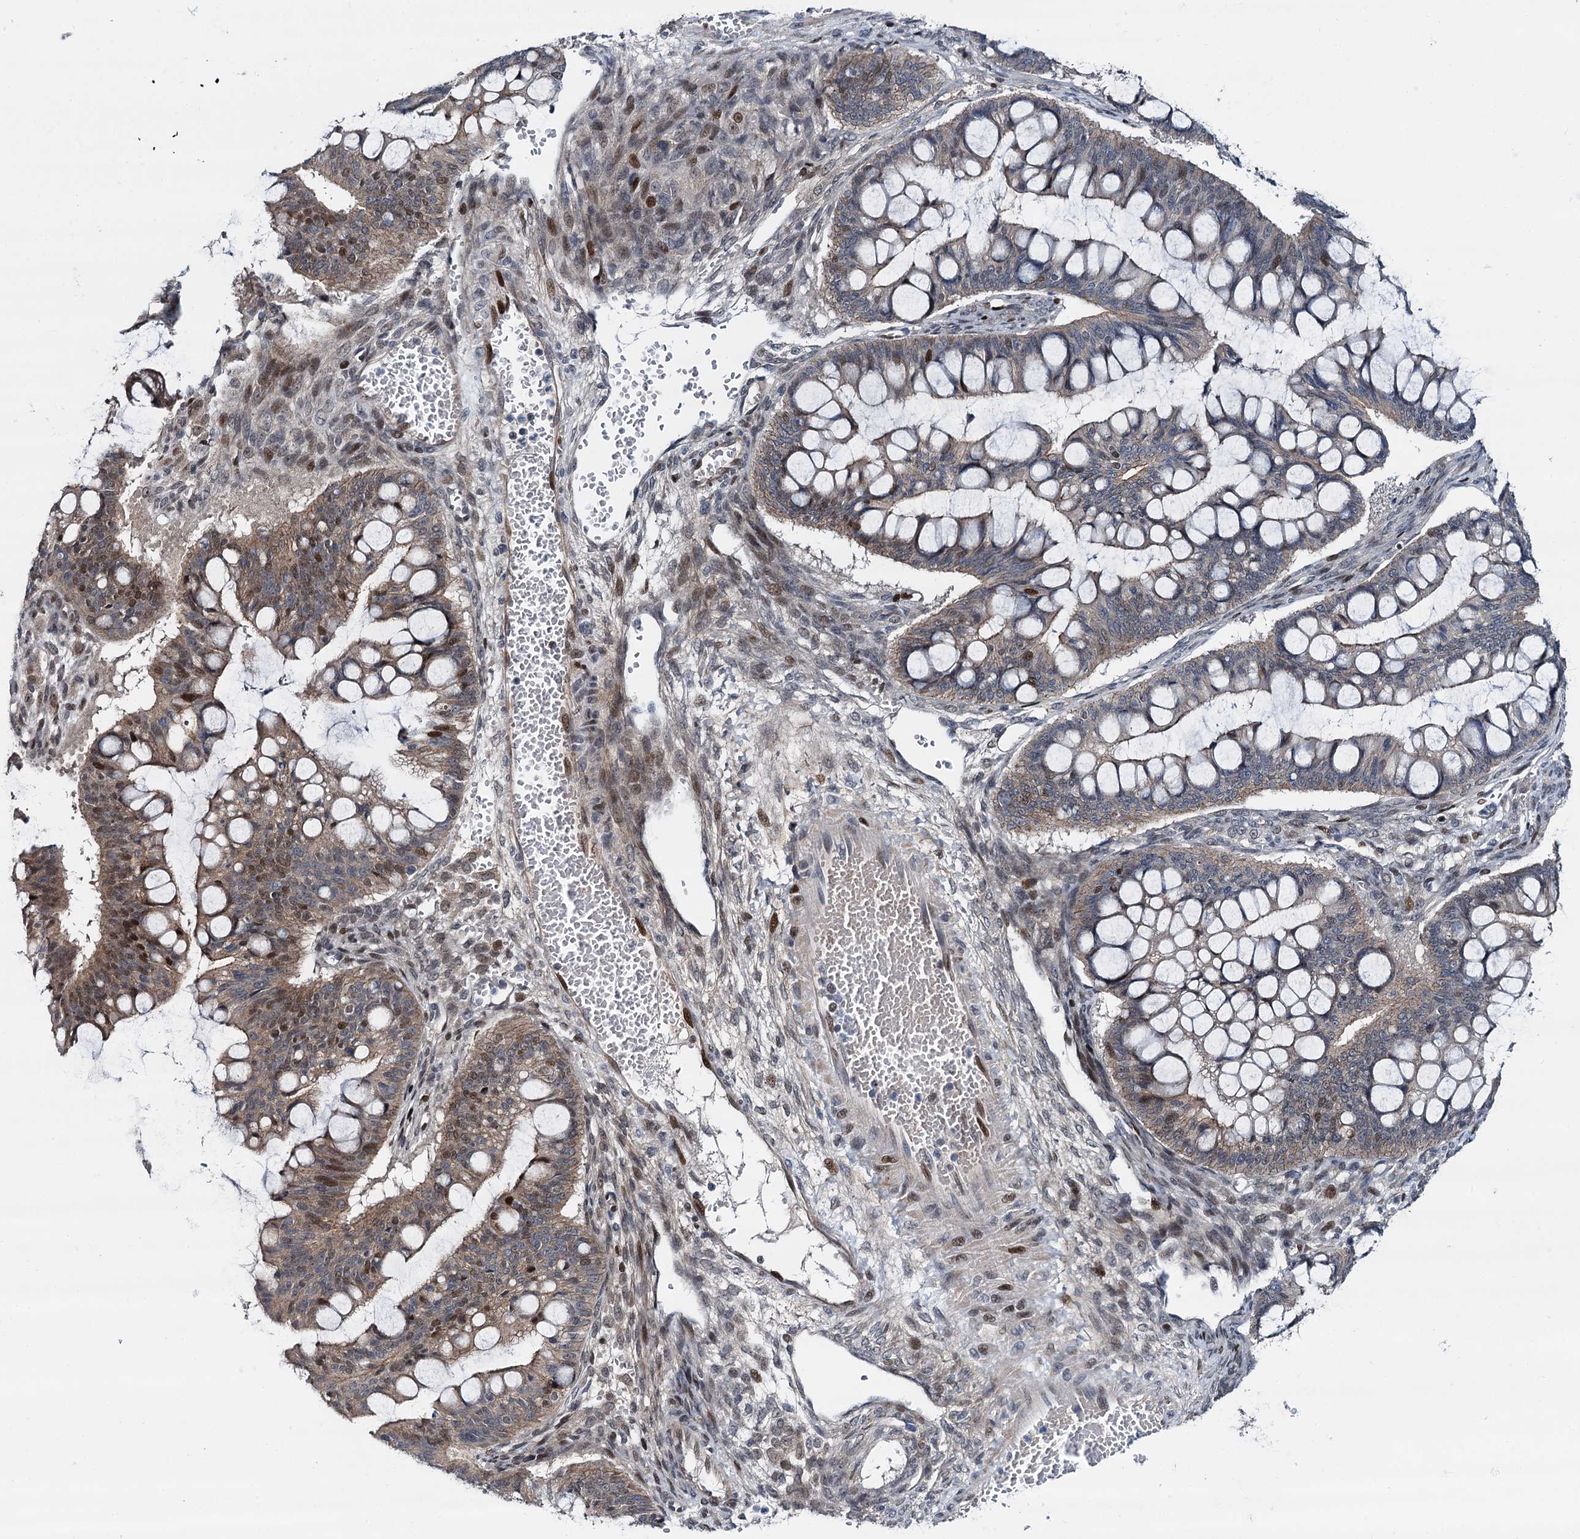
{"staining": {"intensity": "moderate", "quantity": ">75%", "location": "cytoplasmic/membranous,nuclear"}, "tissue": "ovarian cancer", "cell_type": "Tumor cells", "image_type": "cancer", "snomed": [{"axis": "morphology", "description": "Cystadenocarcinoma, mucinous, NOS"}, {"axis": "topography", "description": "Ovary"}], "caption": "The immunohistochemical stain labels moderate cytoplasmic/membranous and nuclear positivity in tumor cells of ovarian cancer tissue. The staining was performed using DAB (3,3'-diaminobenzidine), with brown indicating positive protein expression. Nuclei are stained blue with hematoxylin.", "gene": "RUFY2", "patient": {"sex": "female", "age": 73}}